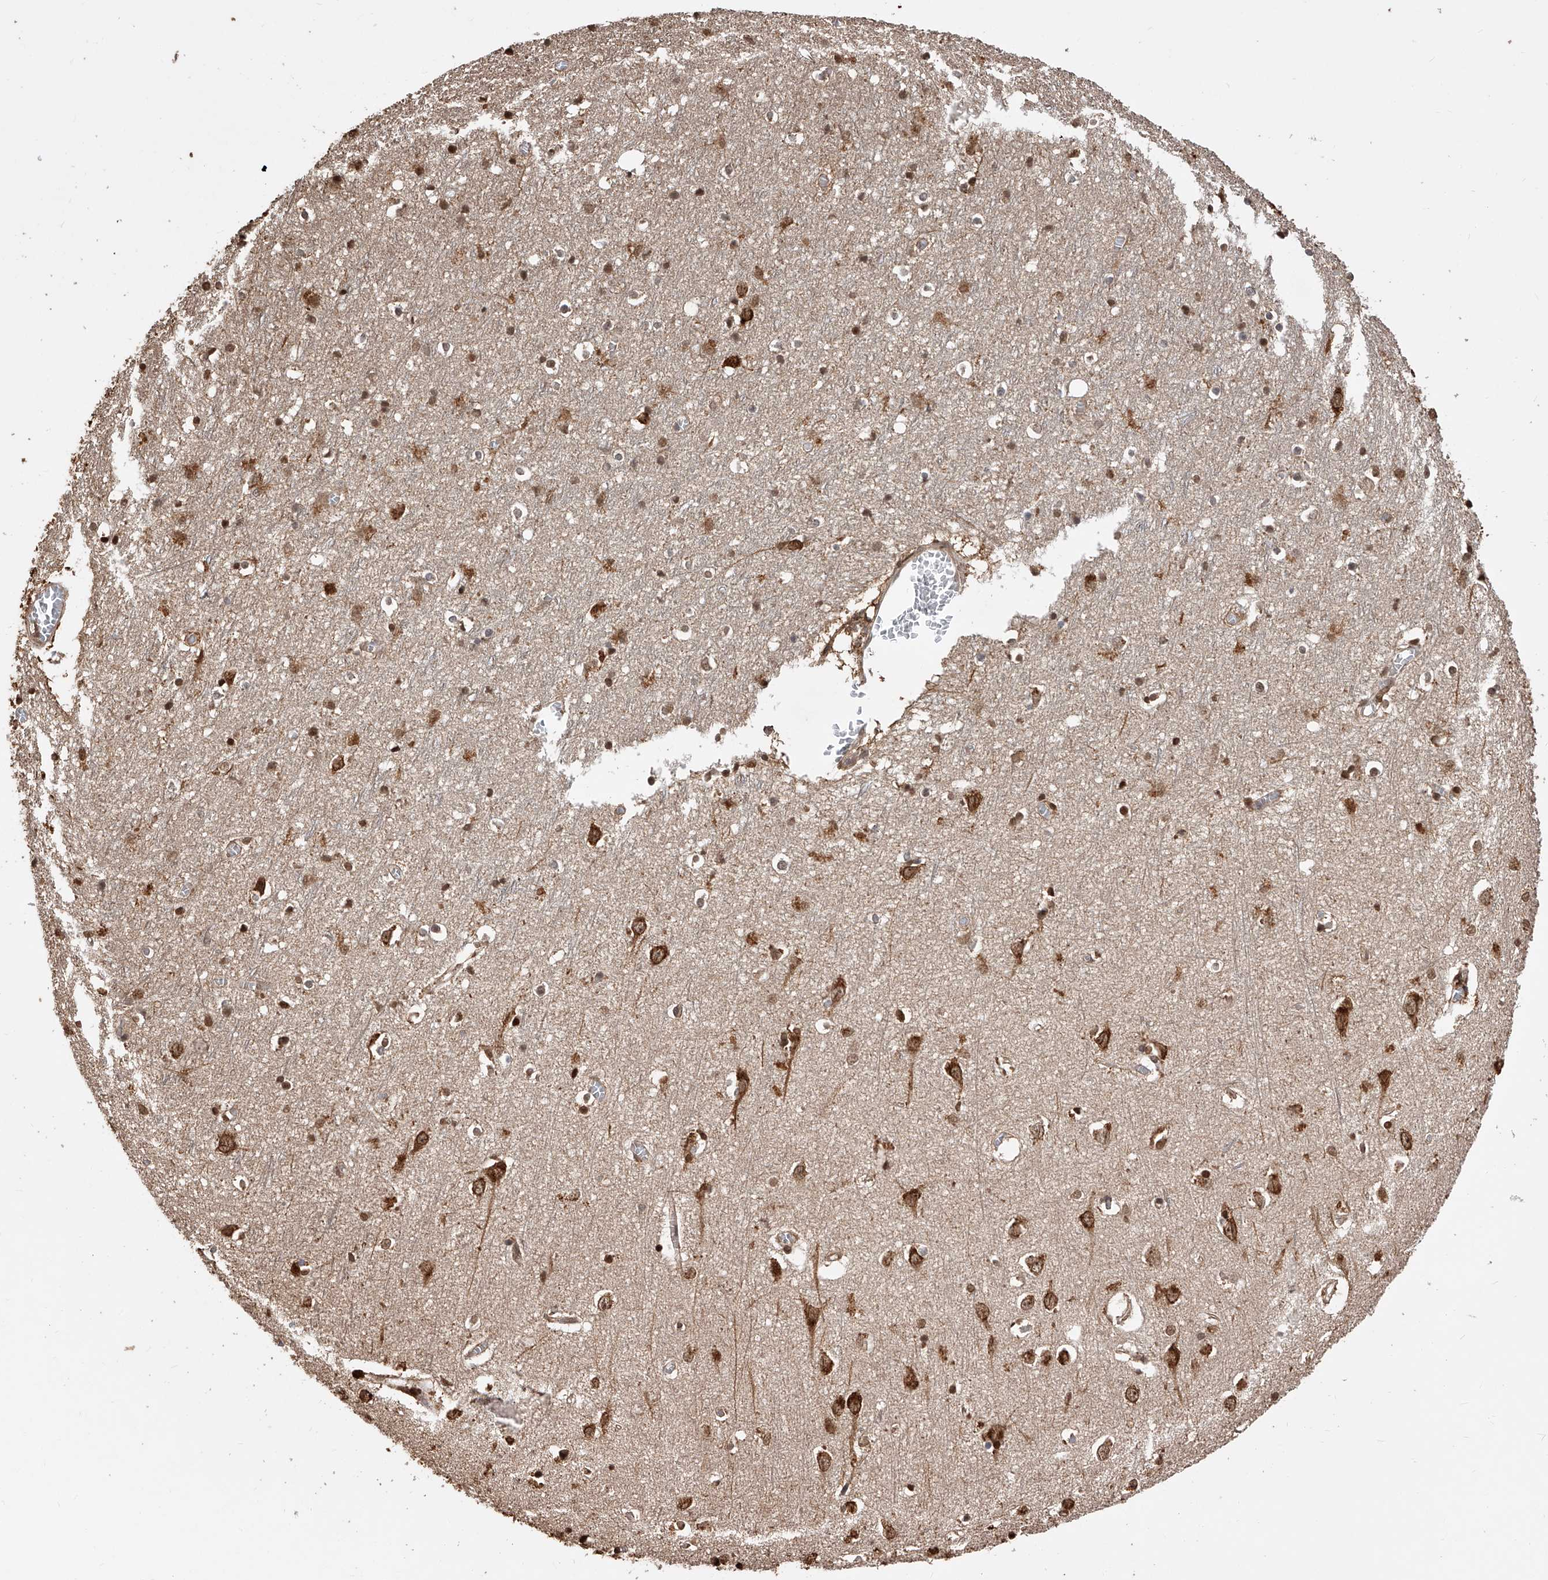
{"staining": {"intensity": "moderate", "quantity": "25%-75%", "location": "cytoplasmic/membranous"}, "tissue": "cerebral cortex", "cell_type": "Endothelial cells", "image_type": "normal", "snomed": [{"axis": "morphology", "description": "Normal tissue, NOS"}, {"axis": "topography", "description": "Cerebral cortex"}], "caption": "An IHC histopathology image of benign tissue is shown. Protein staining in brown shows moderate cytoplasmic/membranous positivity in cerebral cortex within endothelial cells. Immunohistochemistry stains the protein of interest in brown and the nuclei are stained blue.", "gene": "GMDS", "patient": {"sex": "female", "age": 64}}